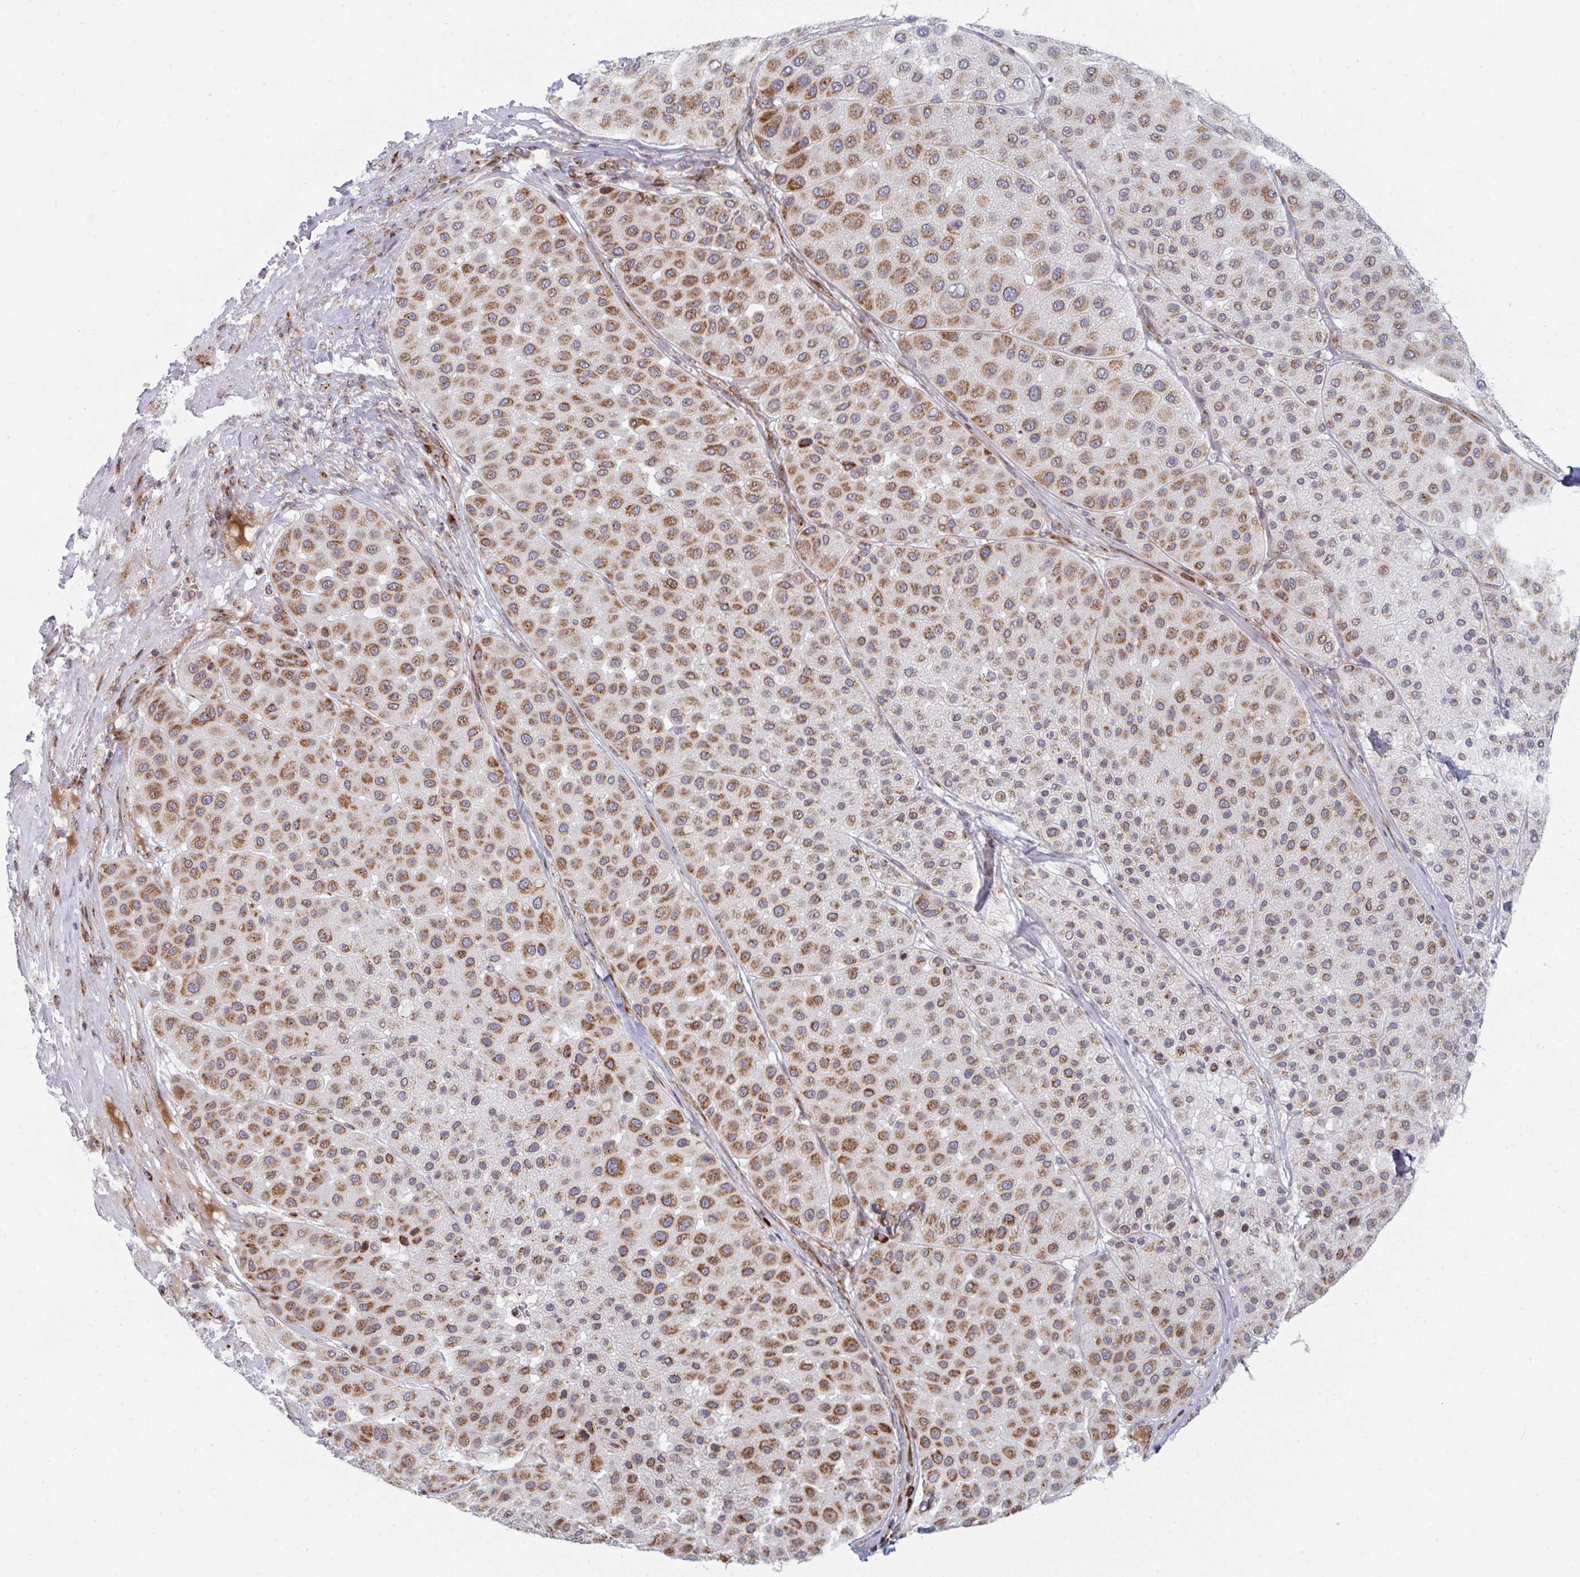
{"staining": {"intensity": "moderate", "quantity": ">75%", "location": "cytoplasmic/membranous"}, "tissue": "melanoma", "cell_type": "Tumor cells", "image_type": "cancer", "snomed": [{"axis": "morphology", "description": "Malignant melanoma, Metastatic site"}, {"axis": "topography", "description": "Smooth muscle"}], "caption": "Protein expression analysis of human malignant melanoma (metastatic site) reveals moderate cytoplasmic/membranous staining in about >75% of tumor cells.", "gene": "PRKCH", "patient": {"sex": "male", "age": 41}}